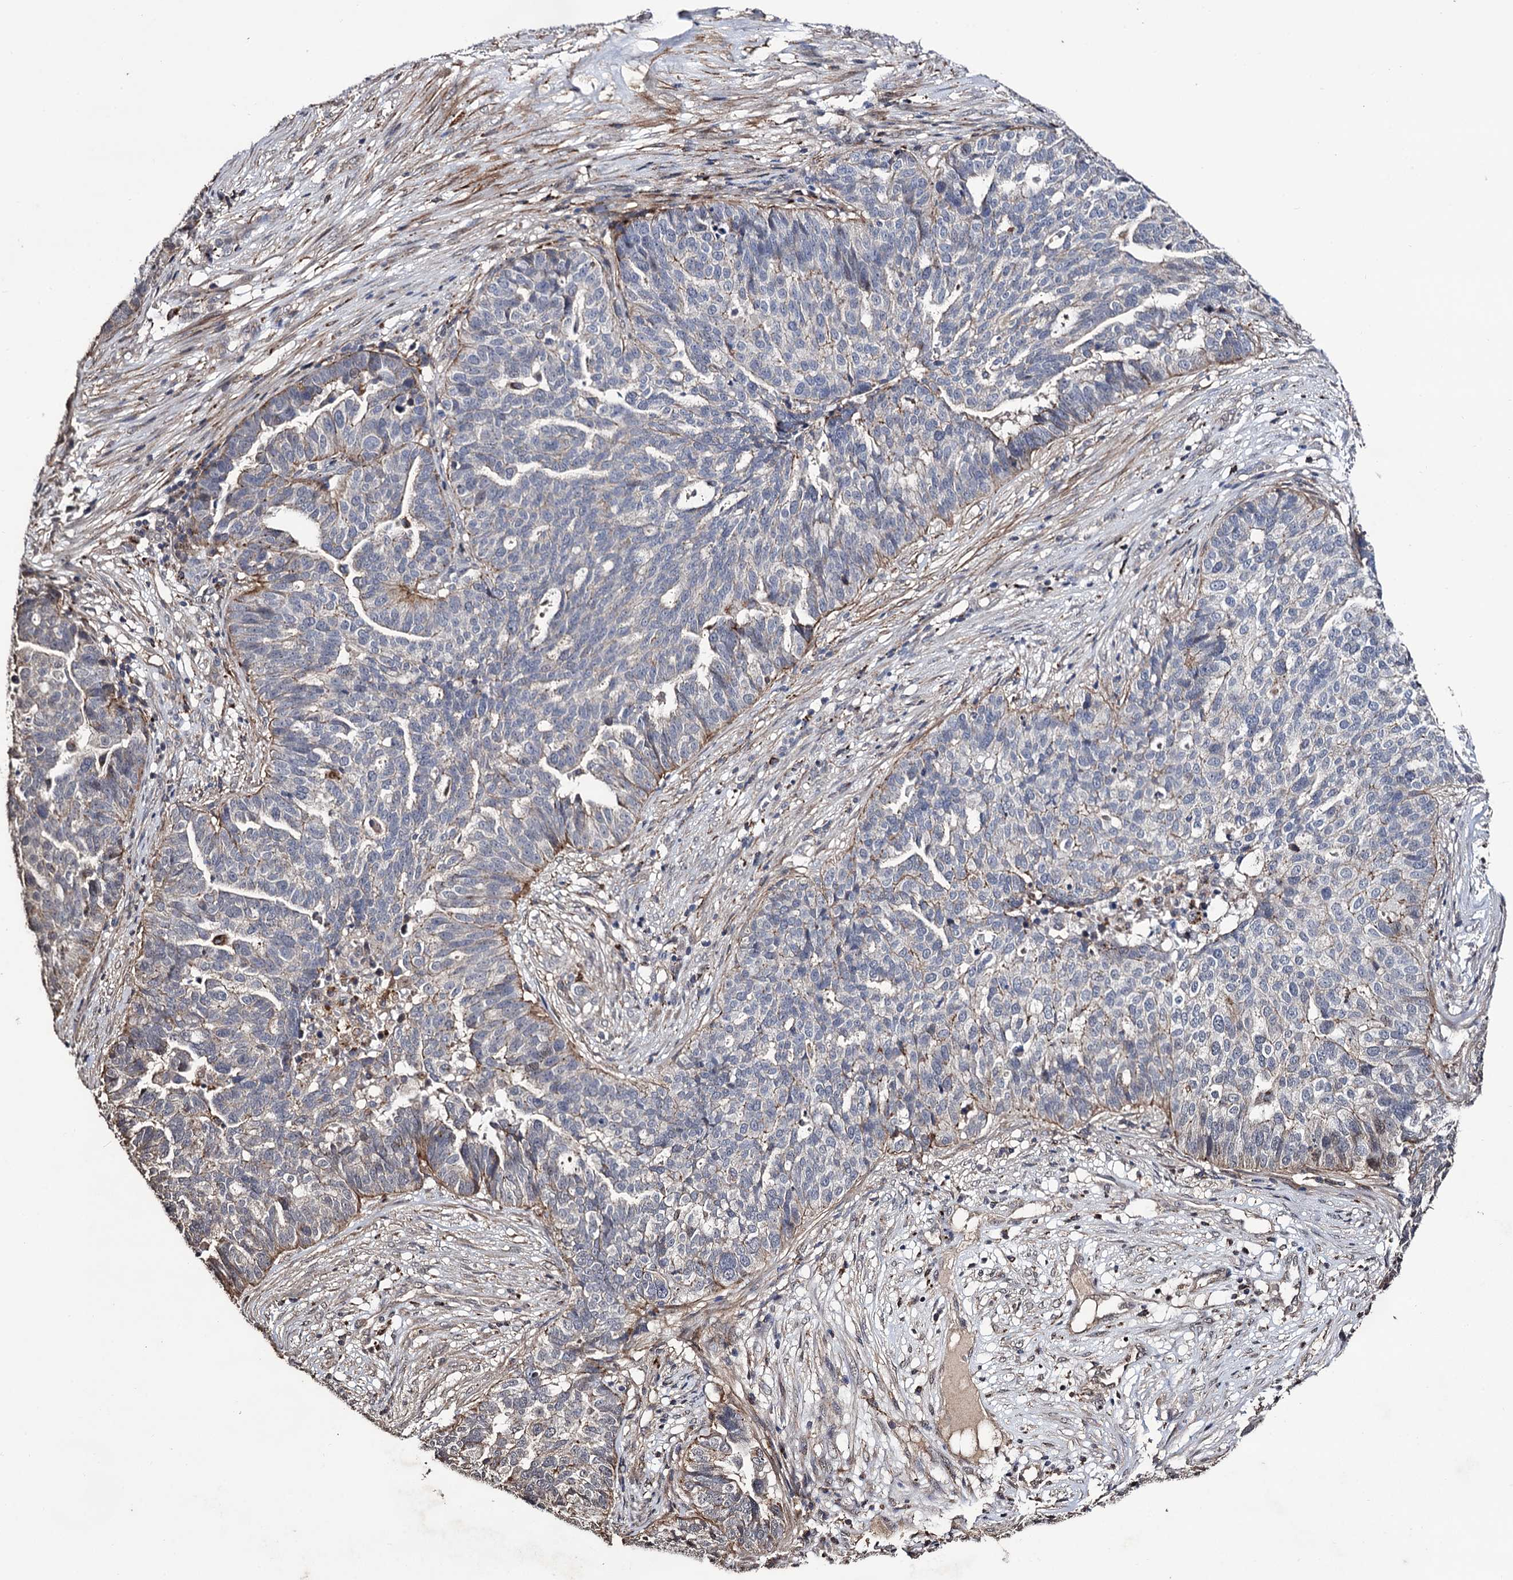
{"staining": {"intensity": "moderate", "quantity": "<25%", "location": "cytoplasmic/membranous"}, "tissue": "ovarian cancer", "cell_type": "Tumor cells", "image_type": "cancer", "snomed": [{"axis": "morphology", "description": "Cystadenocarcinoma, serous, NOS"}, {"axis": "topography", "description": "Ovary"}], "caption": "Brown immunohistochemical staining in ovarian cancer displays moderate cytoplasmic/membranous staining in approximately <25% of tumor cells.", "gene": "MICAL2", "patient": {"sex": "female", "age": 59}}